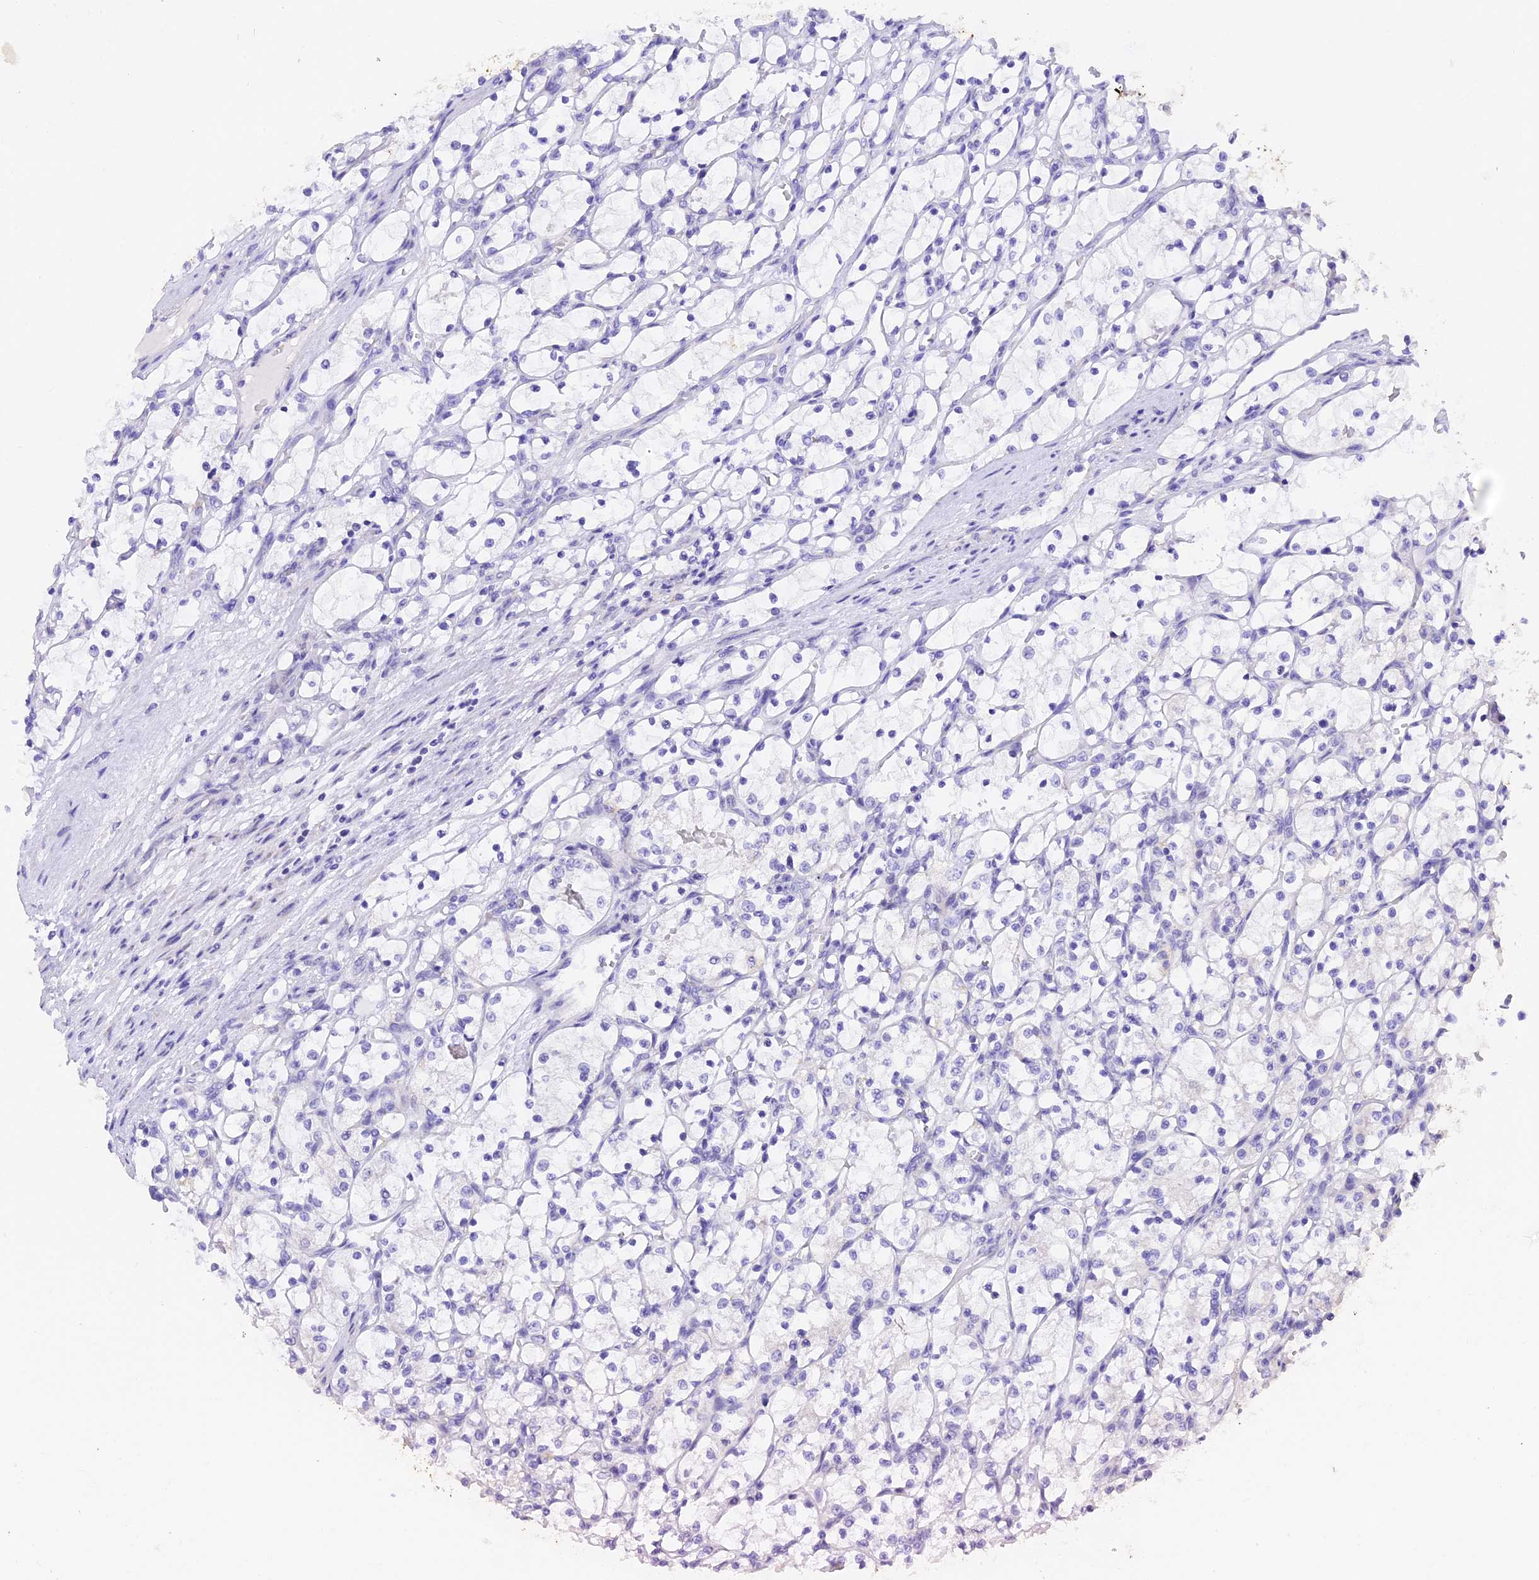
{"staining": {"intensity": "negative", "quantity": "none", "location": "none"}, "tissue": "renal cancer", "cell_type": "Tumor cells", "image_type": "cancer", "snomed": [{"axis": "morphology", "description": "Adenocarcinoma, NOS"}, {"axis": "topography", "description": "Kidney"}], "caption": "Immunohistochemical staining of human renal cancer (adenocarcinoma) exhibits no significant staining in tumor cells.", "gene": "PKIA", "patient": {"sex": "female", "age": 69}}